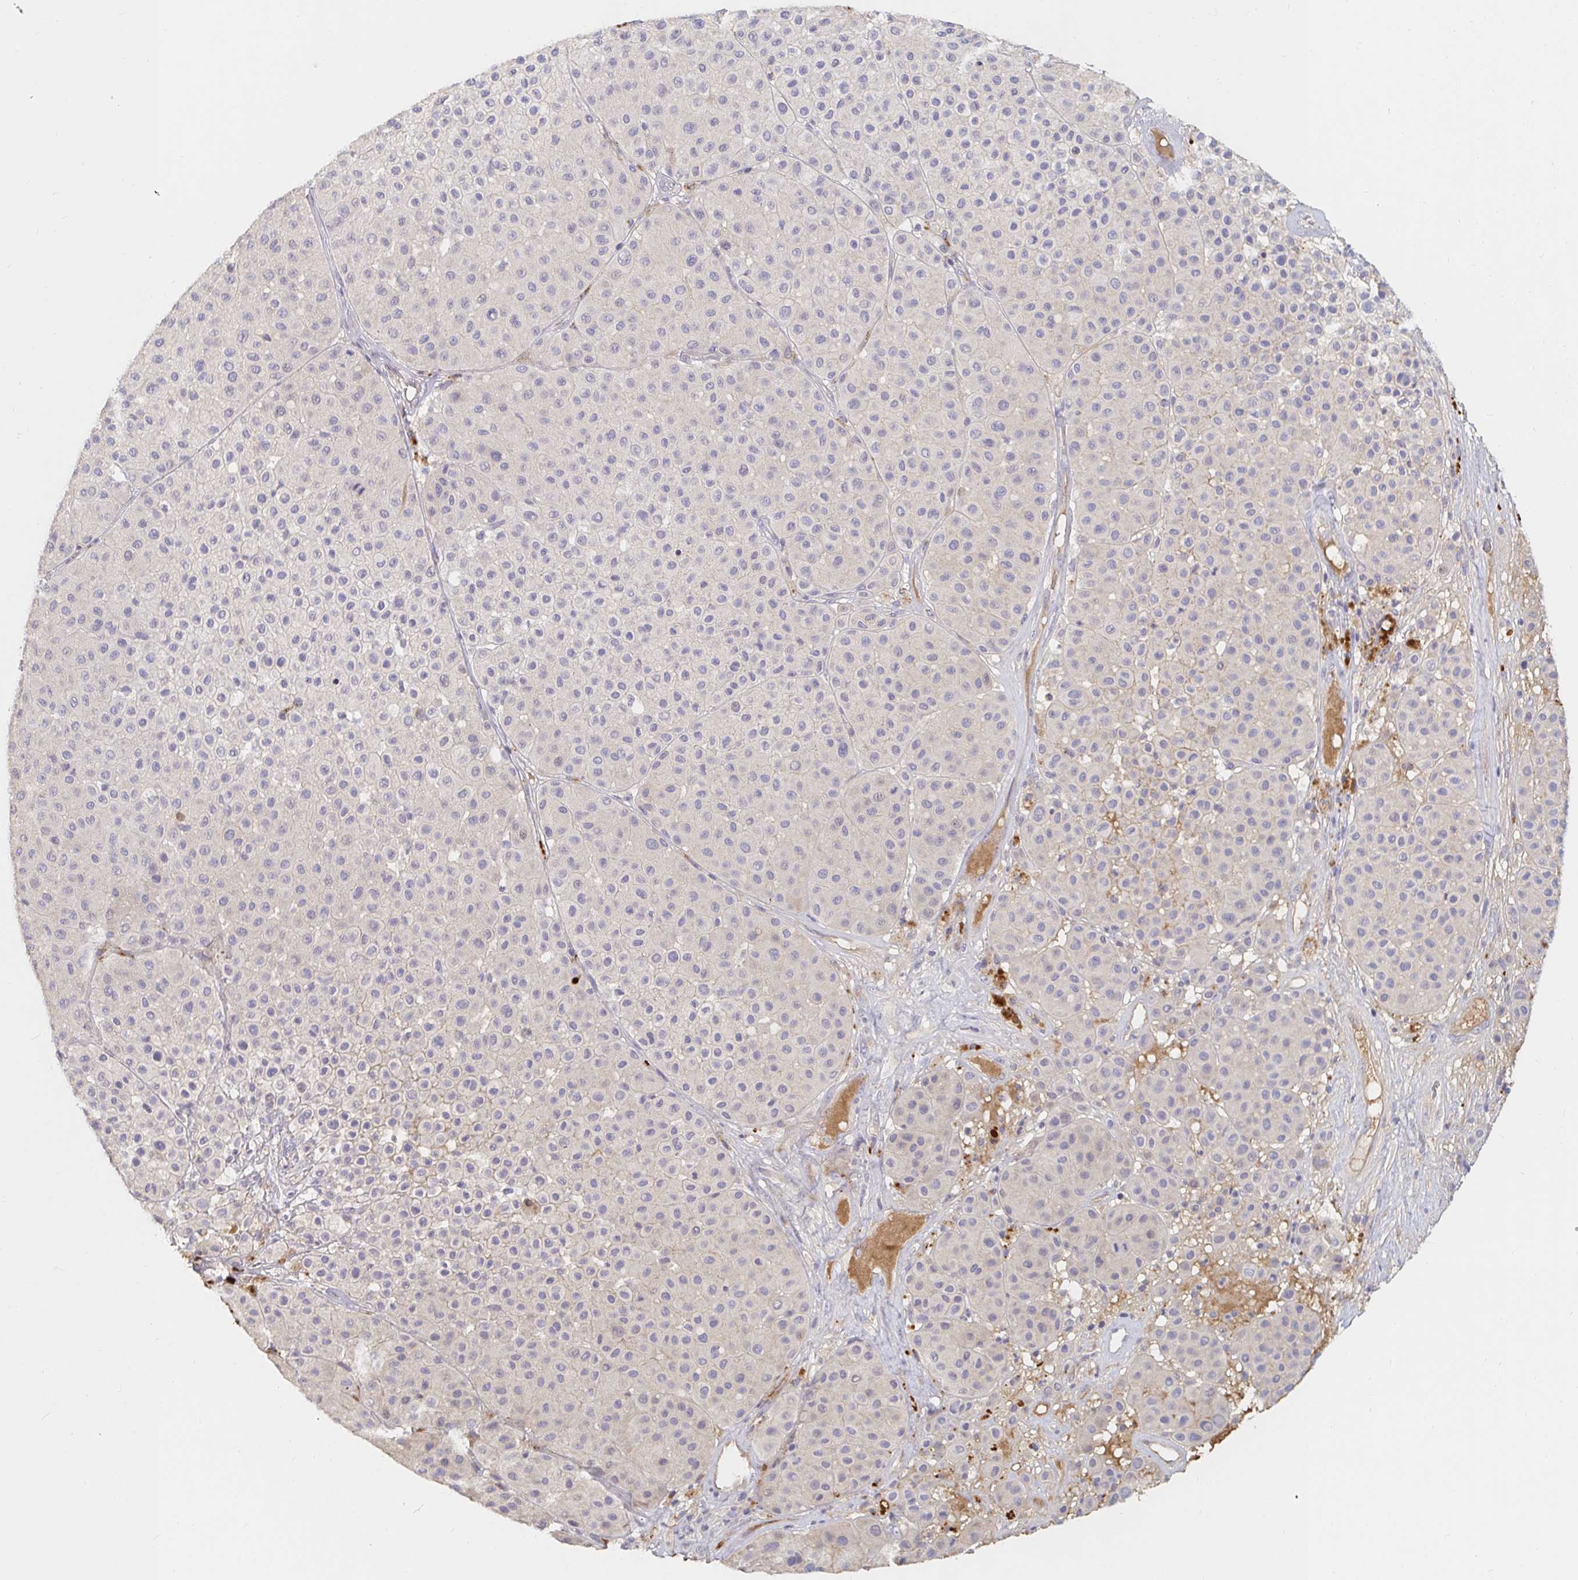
{"staining": {"intensity": "negative", "quantity": "none", "location": "none"}, "tissue": "melanoma", "cell_type": "Tumor cells", "image_type": "cancer", "snomed": [{"axis": "morphology", "description": "Malignant melanoma, Metastatic site"}, {"axis": "topography", "description": "Smooth muscle"}], "caption": "There is no significant staining in tumor cells of malignant melanoma (metastatic site).", "gene": "NME9", "patient": {"sex": "male", "age": 41}}